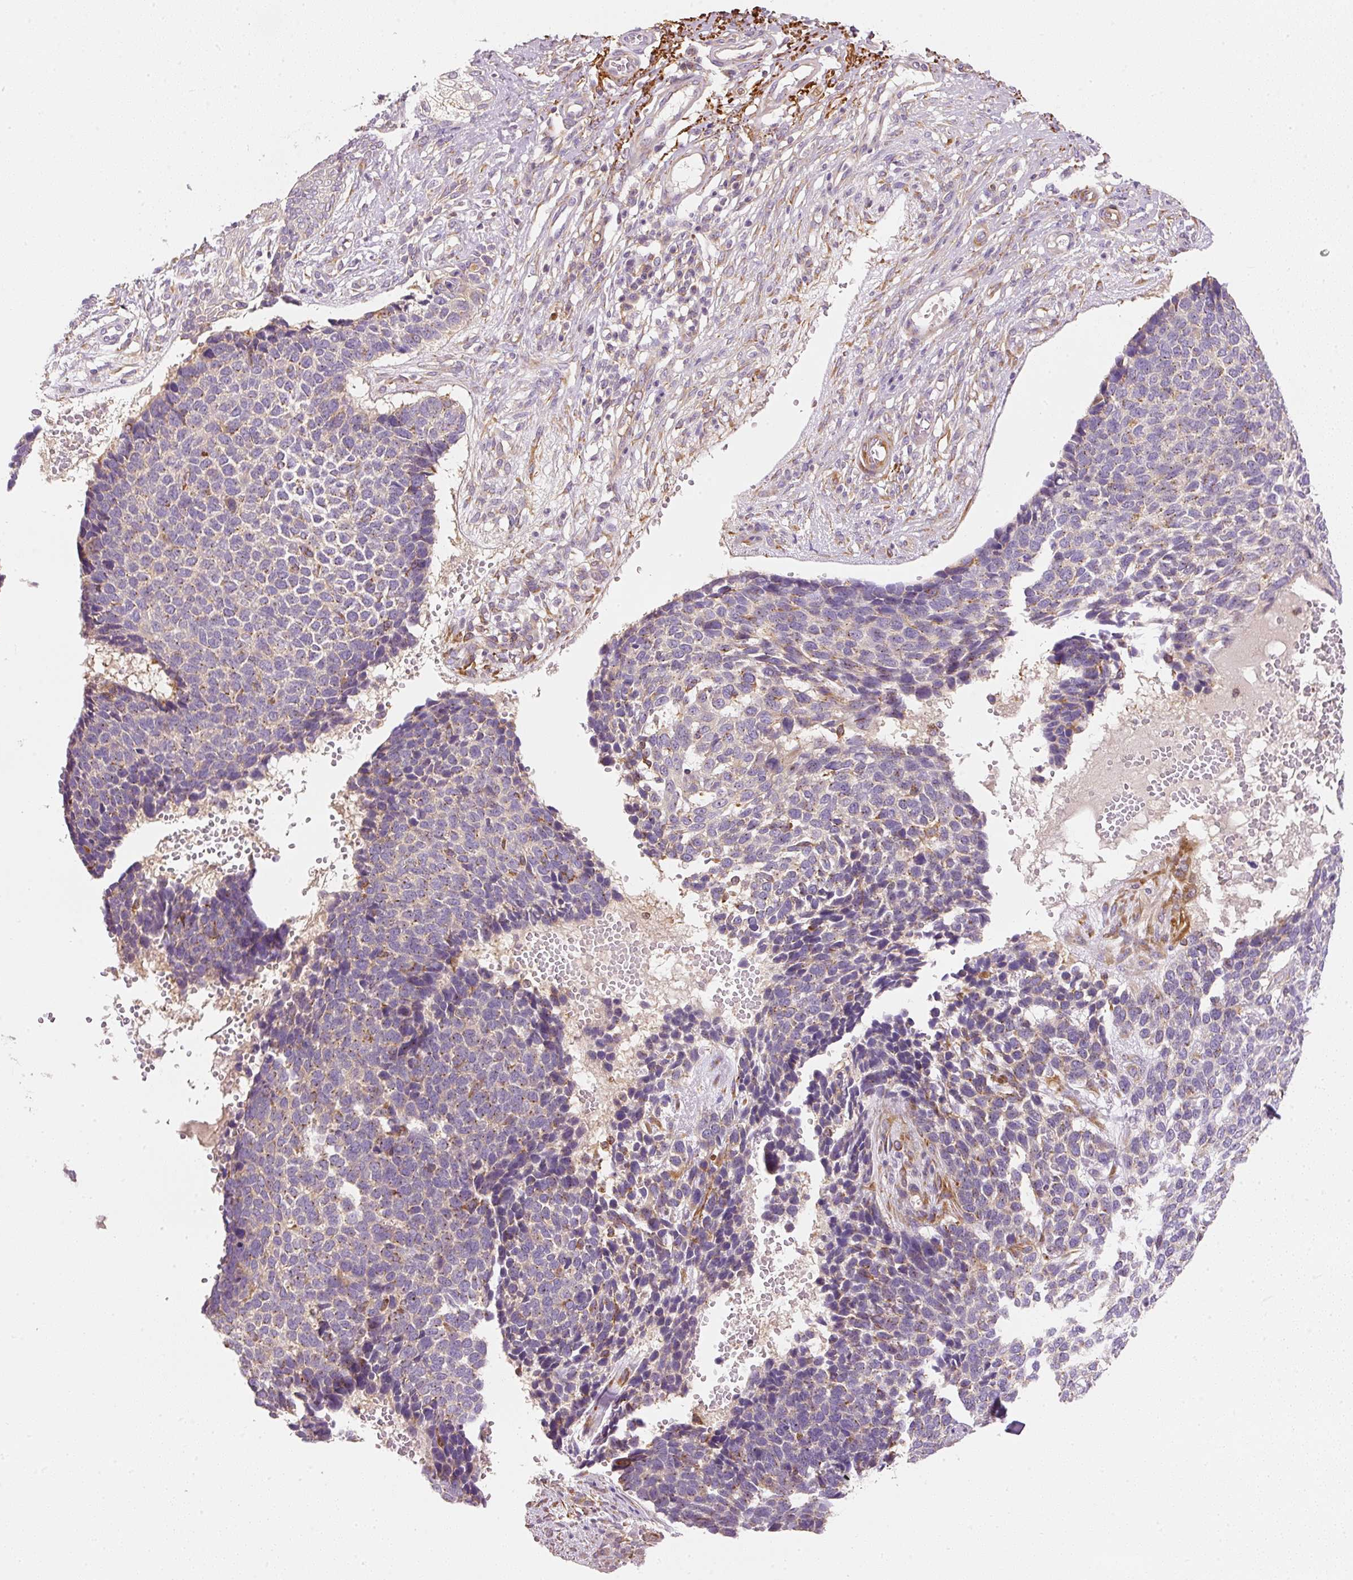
{"staining": {"intensity": "moderate", "quantity": "<25%", "location": "cytoplasmic/membranous"}, "tissue": "skin cancer", "cell_type": "Tumor cells", "image_type": "cancer", "snomed": [{"axis": "morphology", "description": "Basal cell carcinoma"}, {"axis": "topography", "description": "Skin"}], "caption": "Basal cell carcinoma (skin) was stained to show a protein in brown. There is low levels of moderate cytoplasmic/membranous staining in approximately <25% of tumor cells.", "gene": "RNF167", "patient": {"sex": "female", "age": 84}}